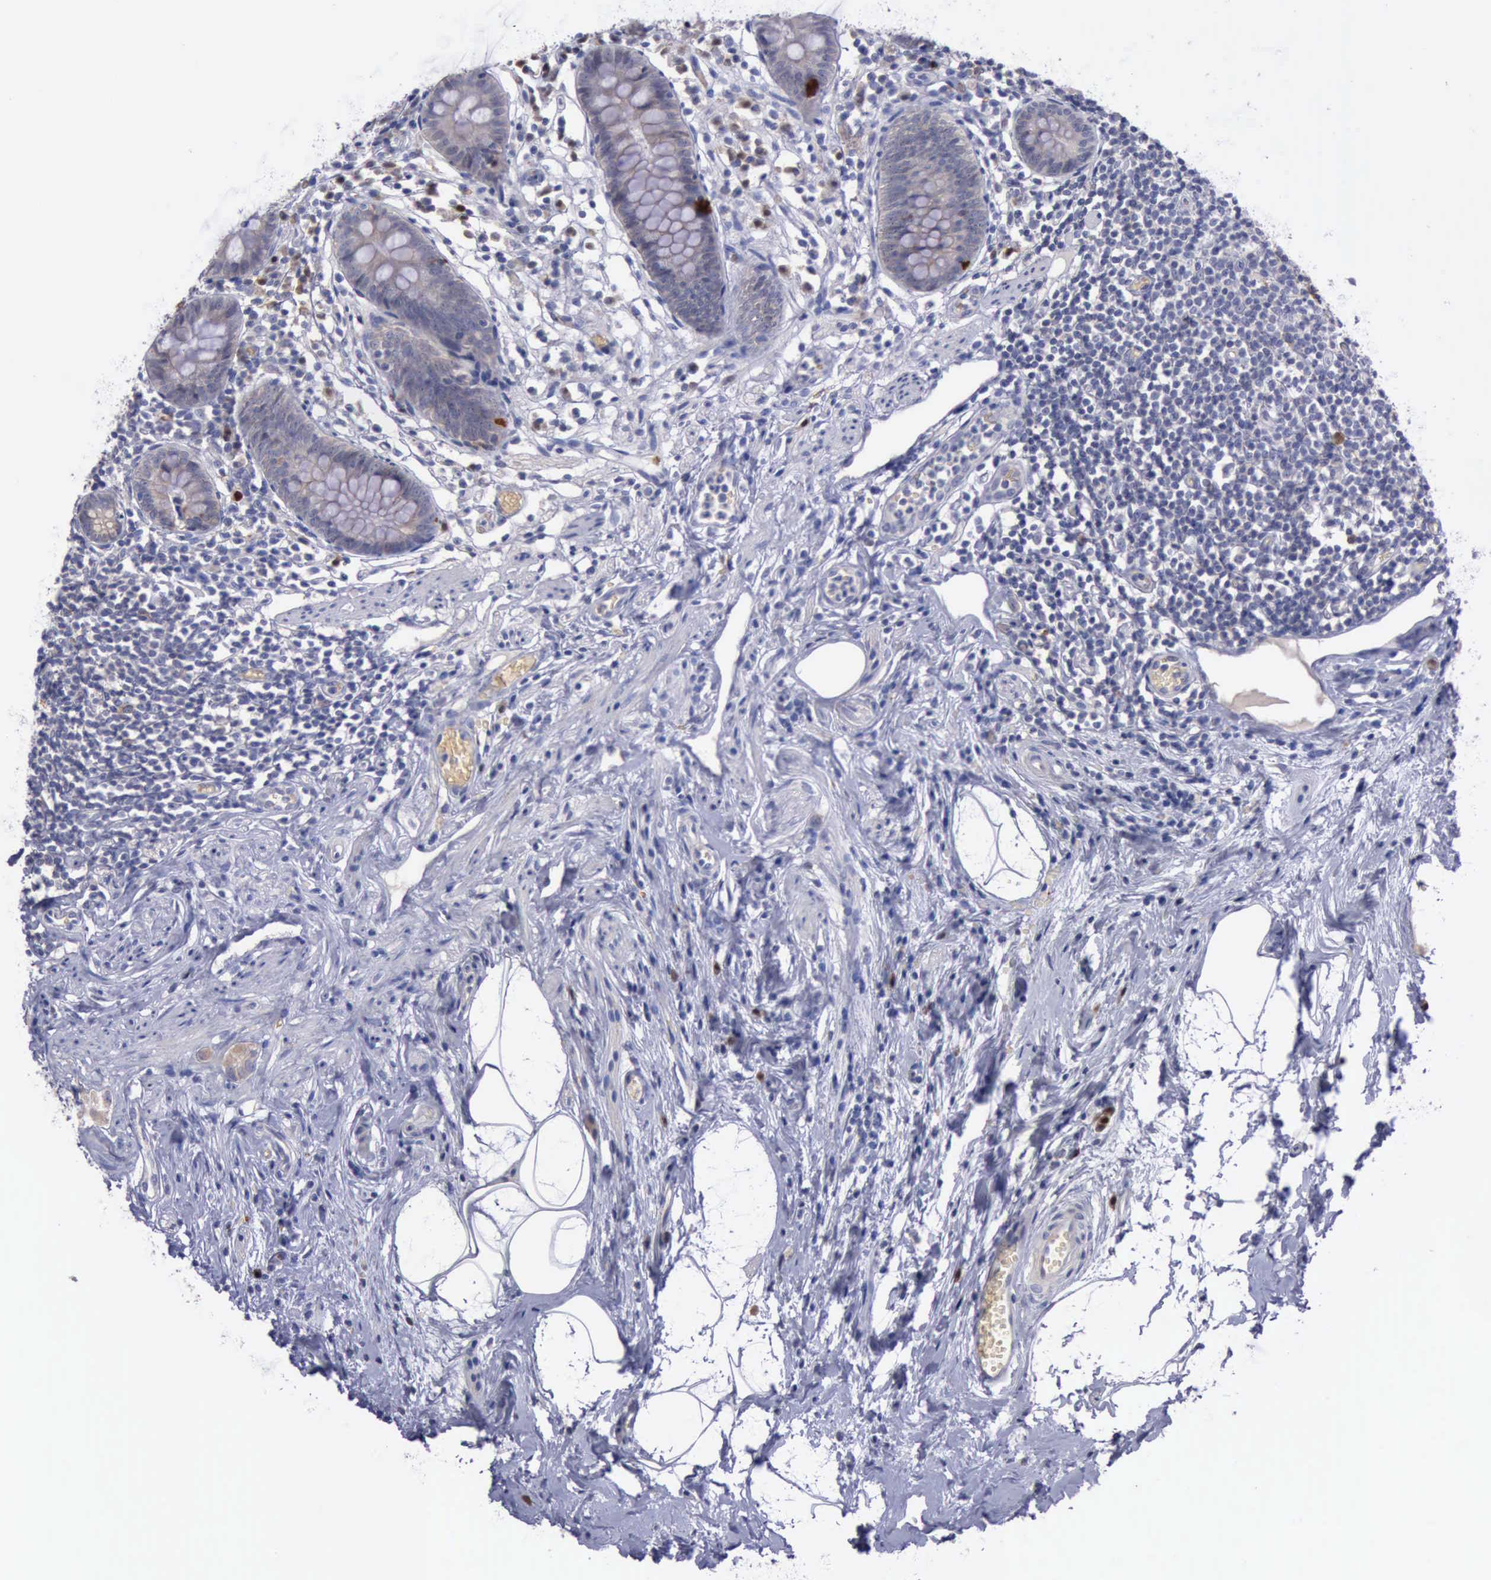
{"staining": {"intensity": "negative", "quantity": "none", "location": "none"}, "tissue": "appendix", "cell_type": "Glandular cells", "image_type": "normal", "snomed": [{"axis": "morphology", "description": "Normal tissue, NOS"}, {"axis": "topography", "description": "Appendix"}], "caption": "An IHC image of benign appendix is shown. There is no staining in glandular cells of appendix. The staining is performed using DAB brown chromogen with nuclei counter-stained in using hematoxylin.", "gene": "CEP128", "patient": {"sex": "male", "age": 38}}